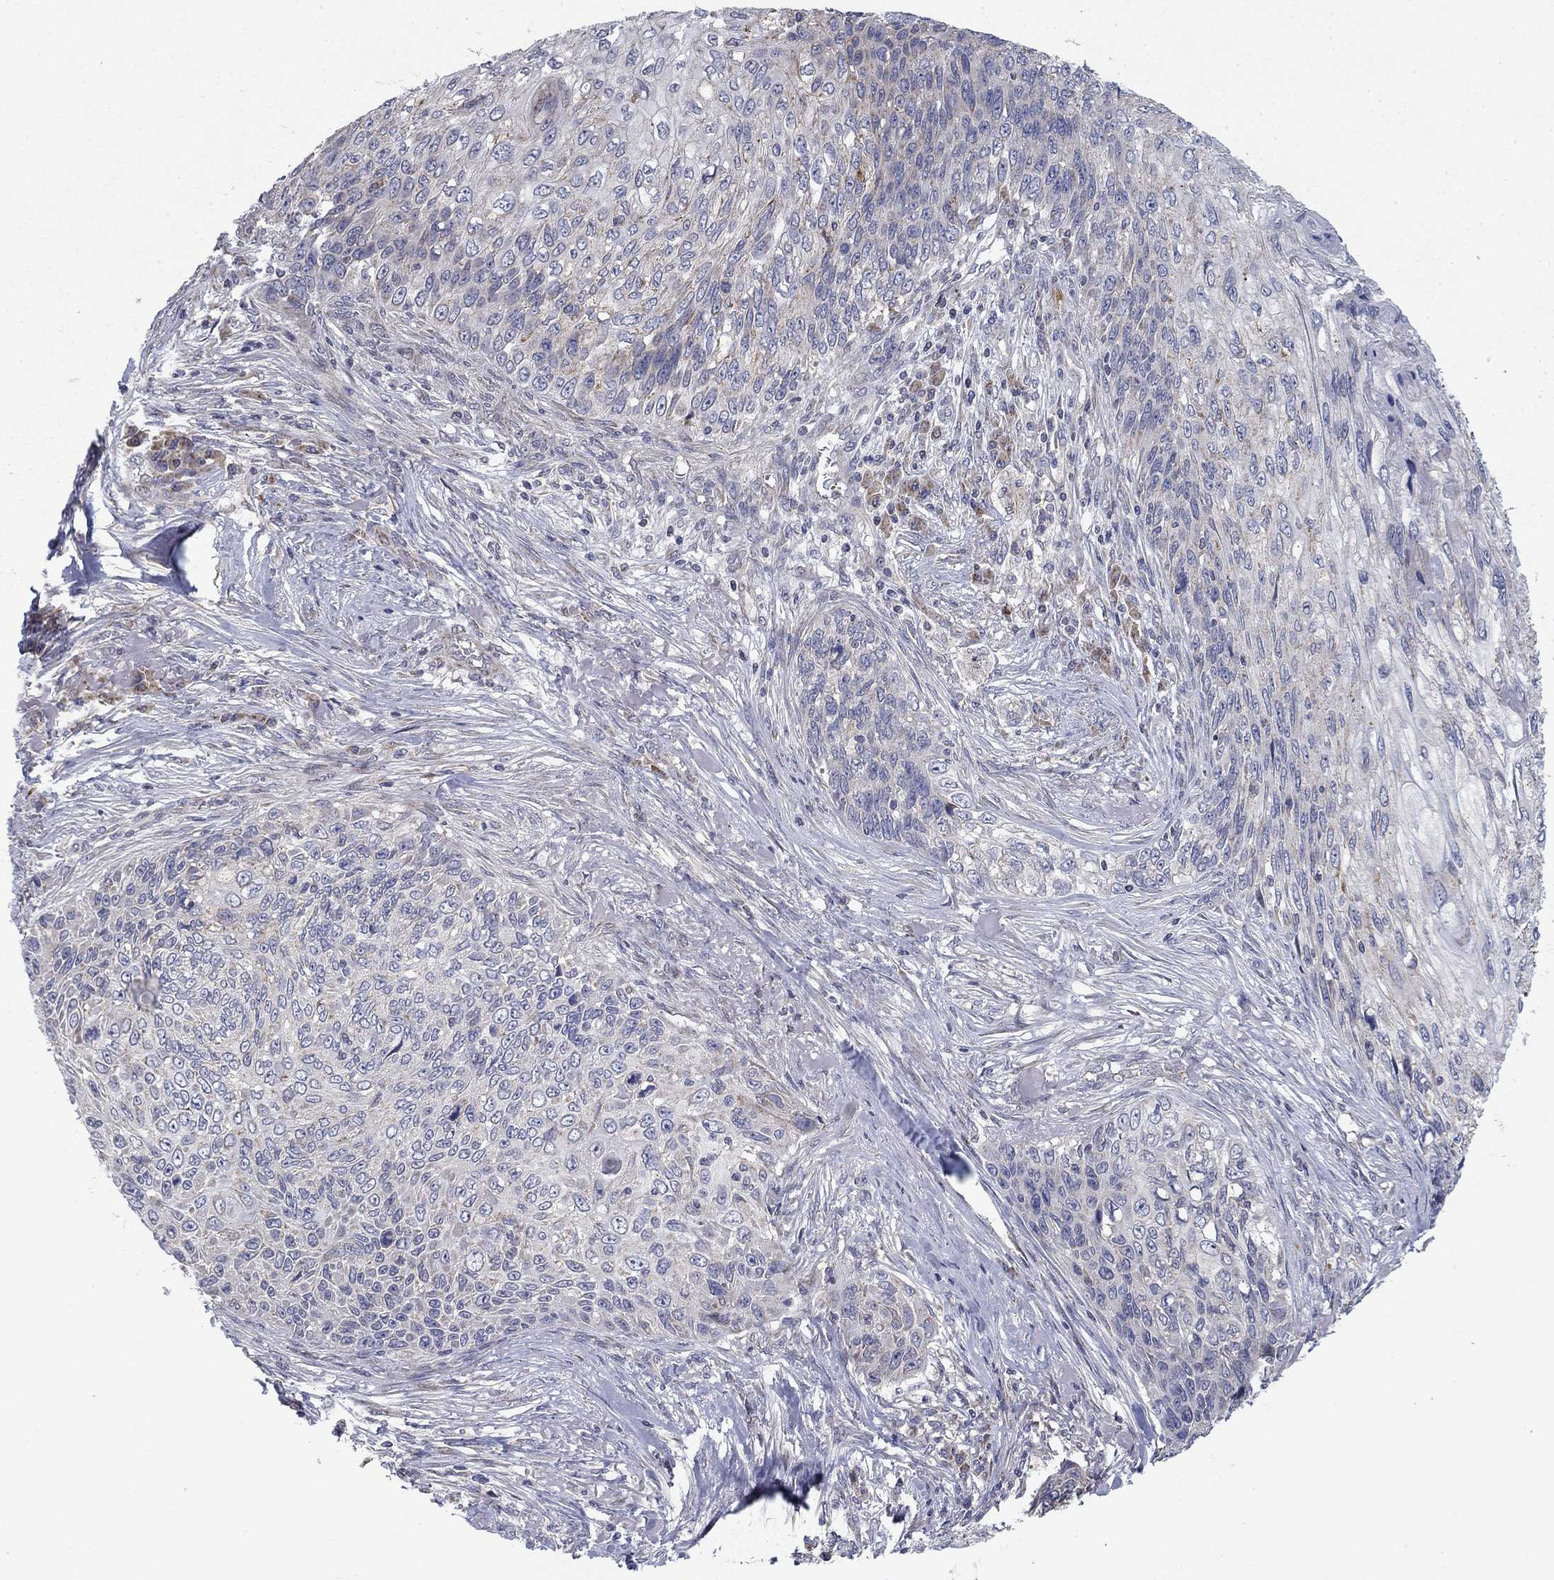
{"staining": {"intensity": "moderate", "quantity": "<25%", "location": "cytoplasmic/membranous"}, "tissue": "skin cancer", "cell_type": "Tumor cells", "image_type": "cancer", "snomed": [{"axis": "morphology", "description": "Squamous cell carcinoma, NOS"}, {"axis": "topography", "description": "Skin"}], "caption": "Immunohistochemical staining of human squamous cell carcinoma (skin) demonstrates low levels of moderate cytoplasmic/membranous protein expression in approximately <25% of tumor cells.", "gene": "MMAA", "patient": {"sex": "male", "age": 92}}